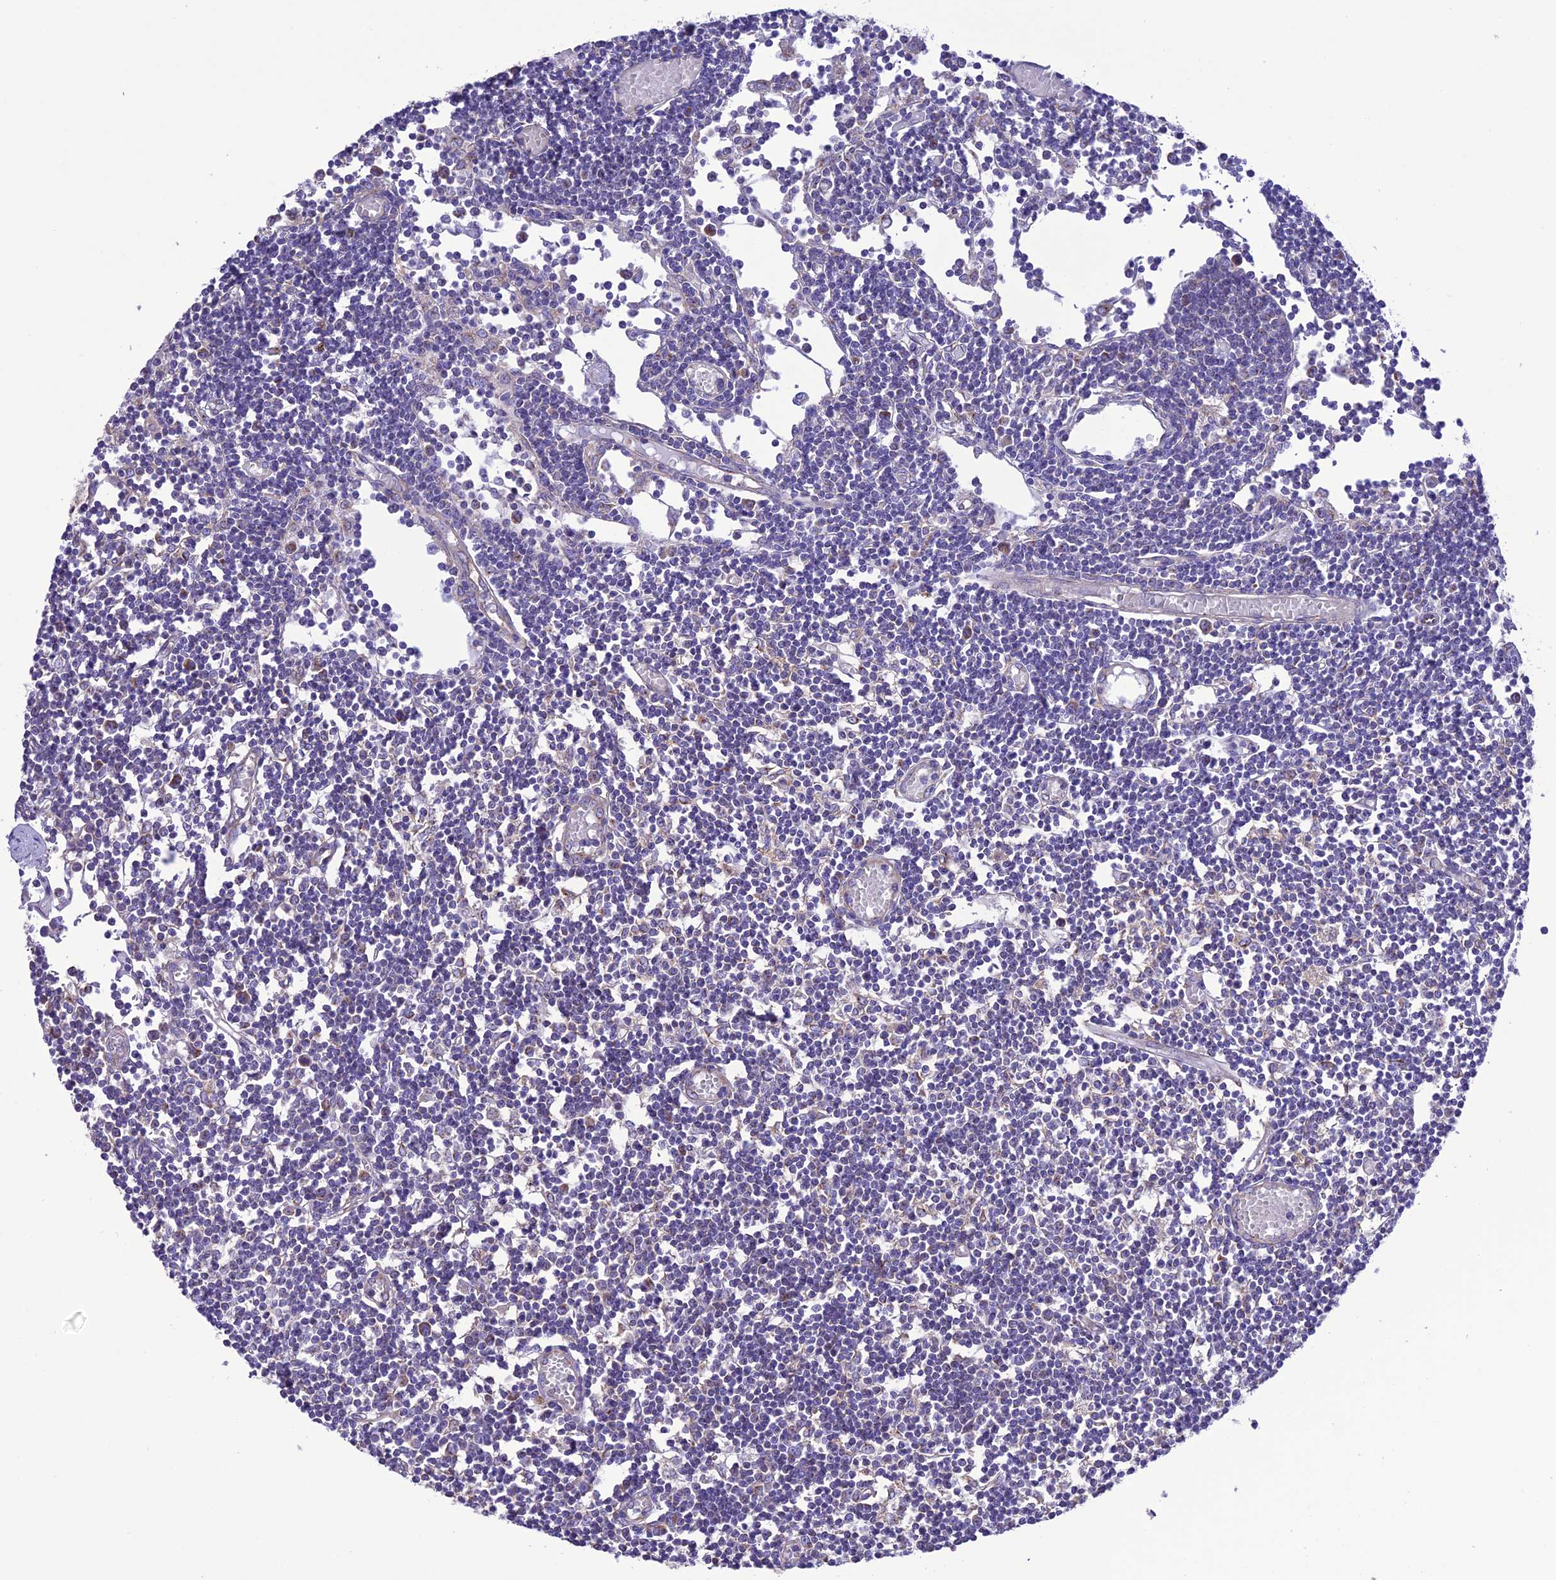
{"staining": {"intensity": "moderate", "quantity": "<25%", "location": "cytoplasmic/membranous"}, "tissue": "lymph node", "cell_type": "Non-germinal center cells", "image_type": "normal", "snomed": [{"axis": "morphology", "description": "Normal tissue, NOS"}, {"axis": "topography", "description": "Lymph node"}], "caption": "Immunohistochemistry (DAB (3,3'-diaminobenzidine)) staining of unremarkable lymph node reveals moderate cytoplasmic/membranous protein staining in approximately <25% of non-germinal center cells. The protein is shown in brown color, while the nuclei are stained blue.", "gene": "MAP3K12", "patient": {"sex": "female", "age": 11}}